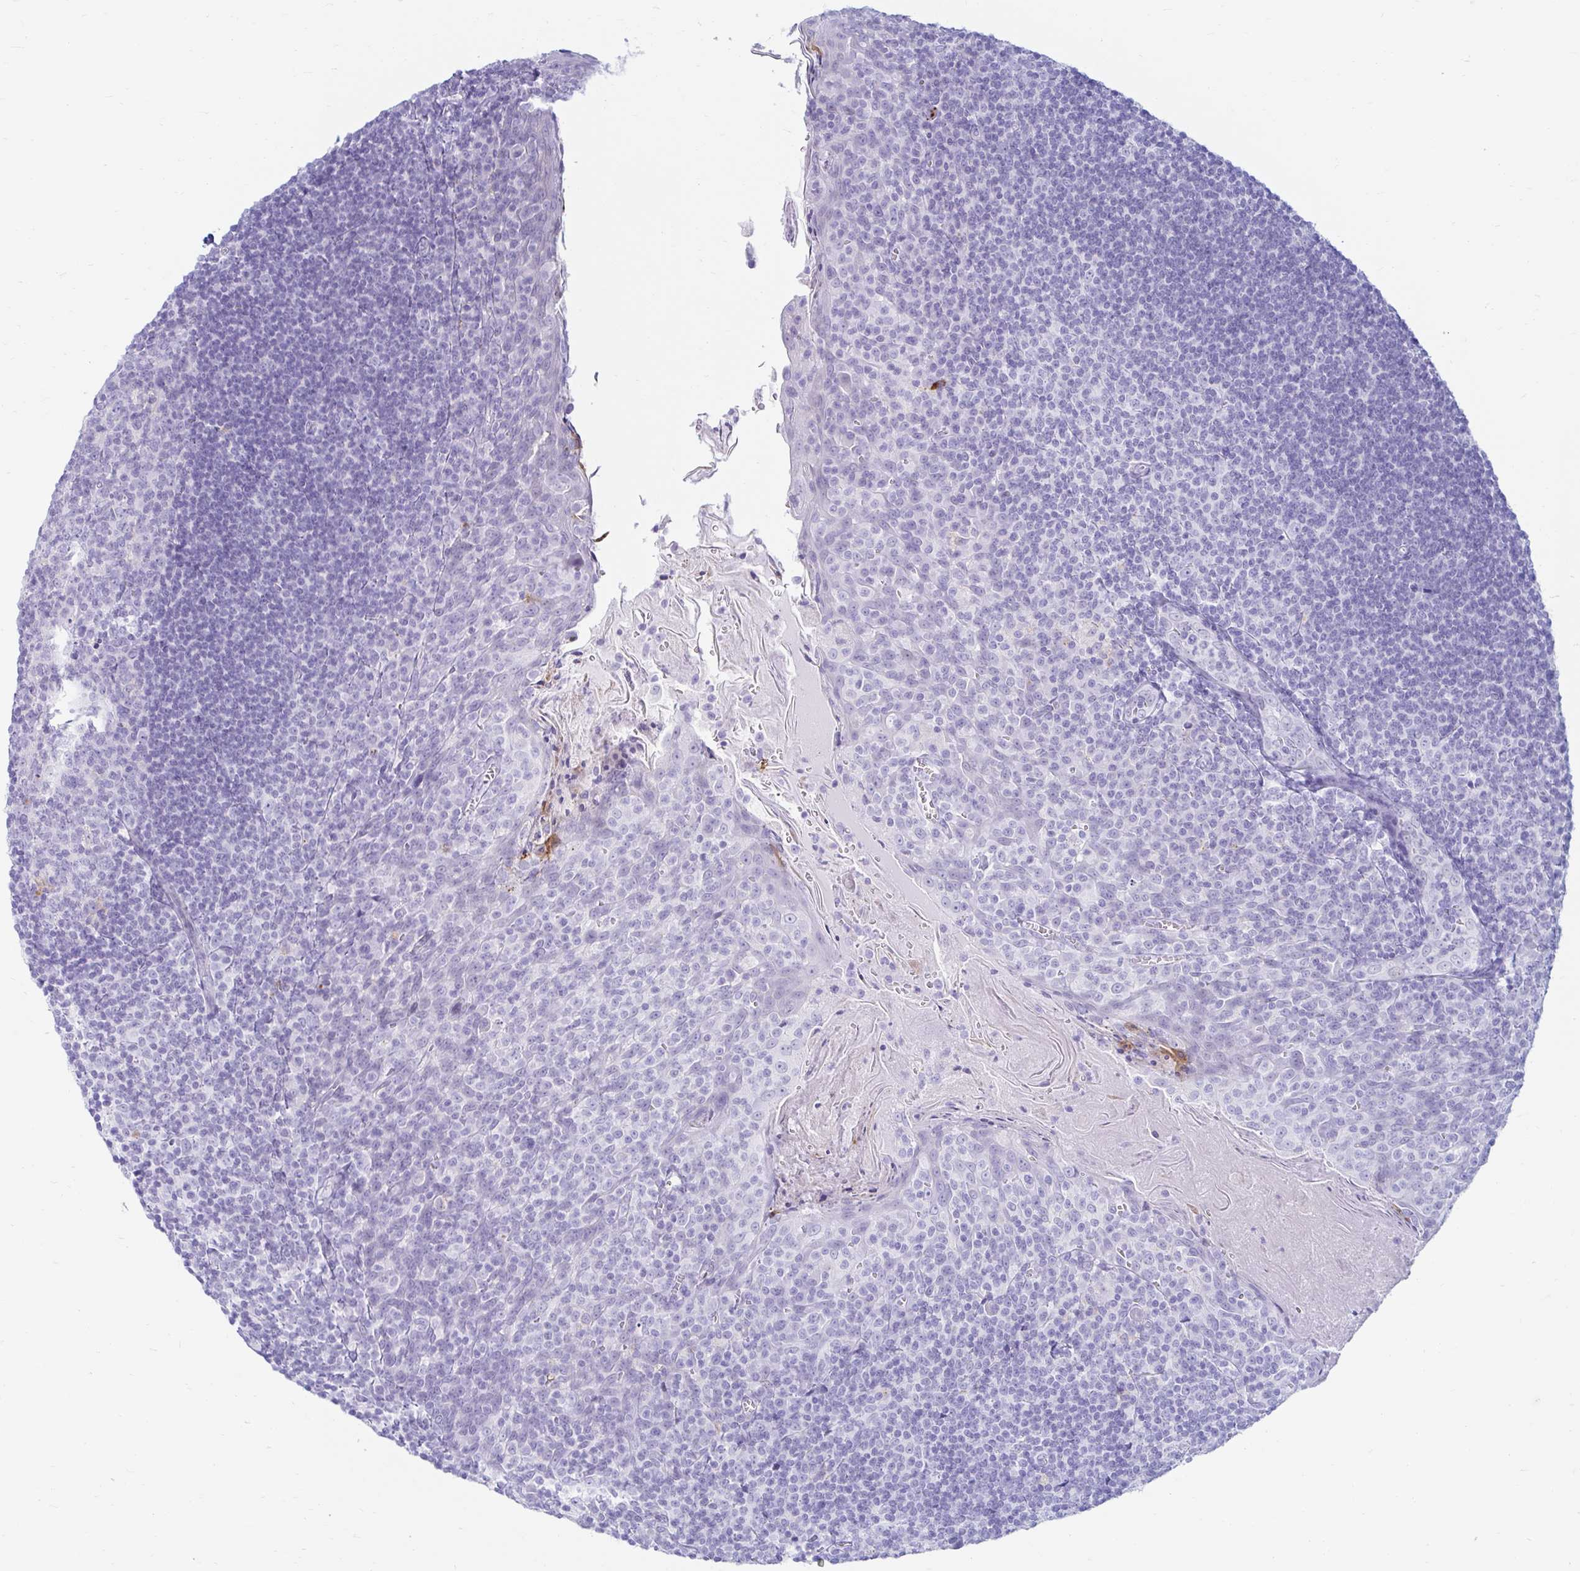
{"staining": {"intensity": "negative", "quantity": "none", "location": "none"}, "tissue": "tonsil", "cell_type": "Germinal center cells", "image_type": "normal", "snomed": [{"axis": "morphology", "description": "Normal tissue, NOS"}, {"axis": "topography", "description": "Tonsil"}], "caption": "Protein analysis of unremarkable tonsil exhibits no significant expression in germinal center cells. (Immunohistochemistry (ihc), brightfield microscopy, high magnification).", "gene": "ERICH6", "patient": {"sex": "male", "age": 27}}